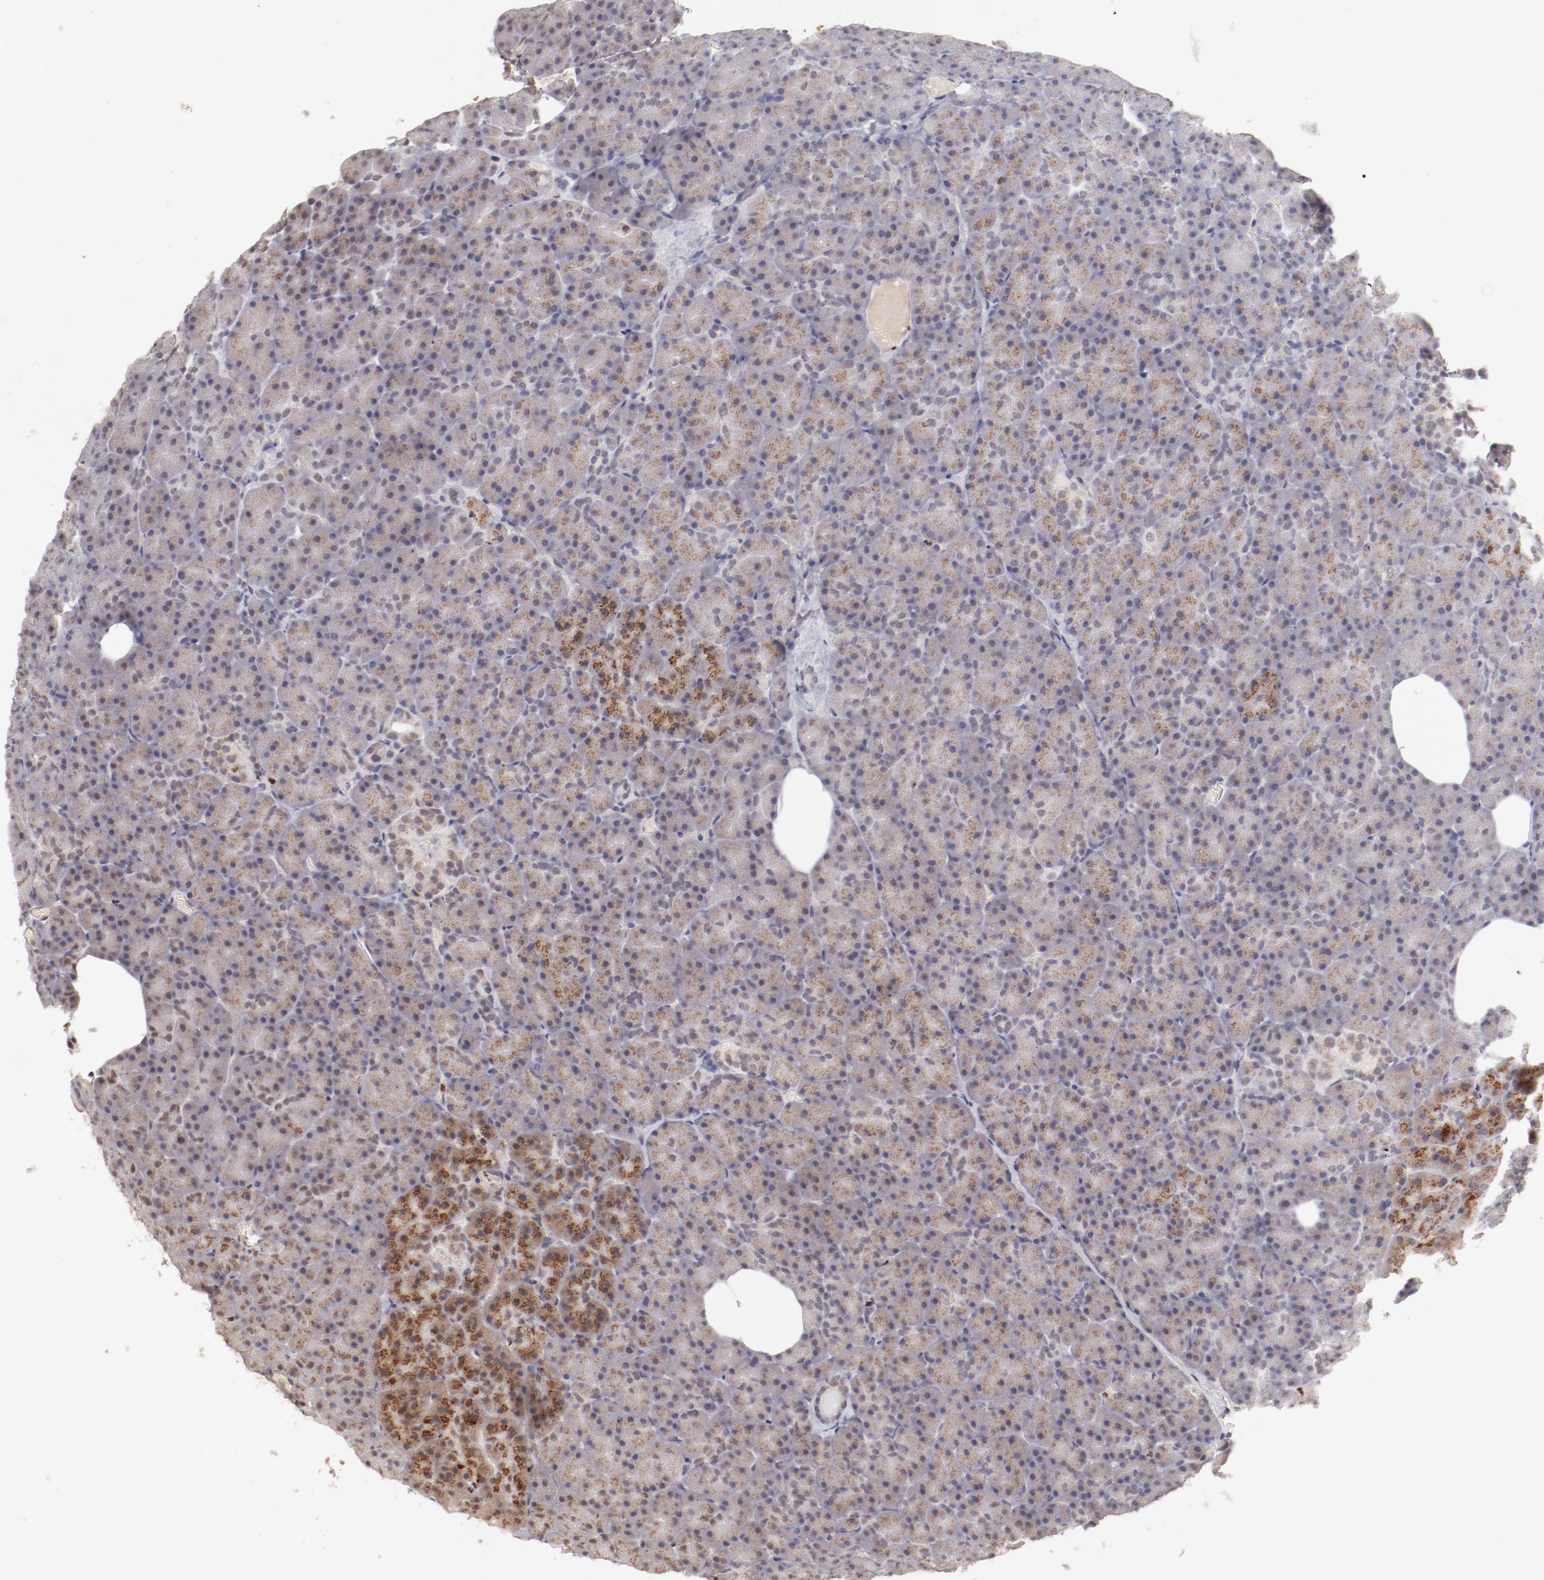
{"staining": {"intensity": "moderate", "quantity": ">75%", "location": "cytoplasmic/membranous"}, "tissue": "pancreas", "cell_type": "Exocrine glandular cells", "image_type": "normal", "snomed": [{"axis": "morphology", "description": "Normal tissue, NOS"}, {"axis": "topography", "description": "Pancreas"}], "caption": "Immunohistochemistry (IHC) micrograph of benign pancreas: human pancreas stained using IHC displays medium levels of moderate protein expression localized specifically in the cytoplasmic/membranous of exocrine glandular cells, appearing as a cytoplasmic/membranous brown color.", "gene": "NFE2", "patient": {"sex": "female", "age": 35}}